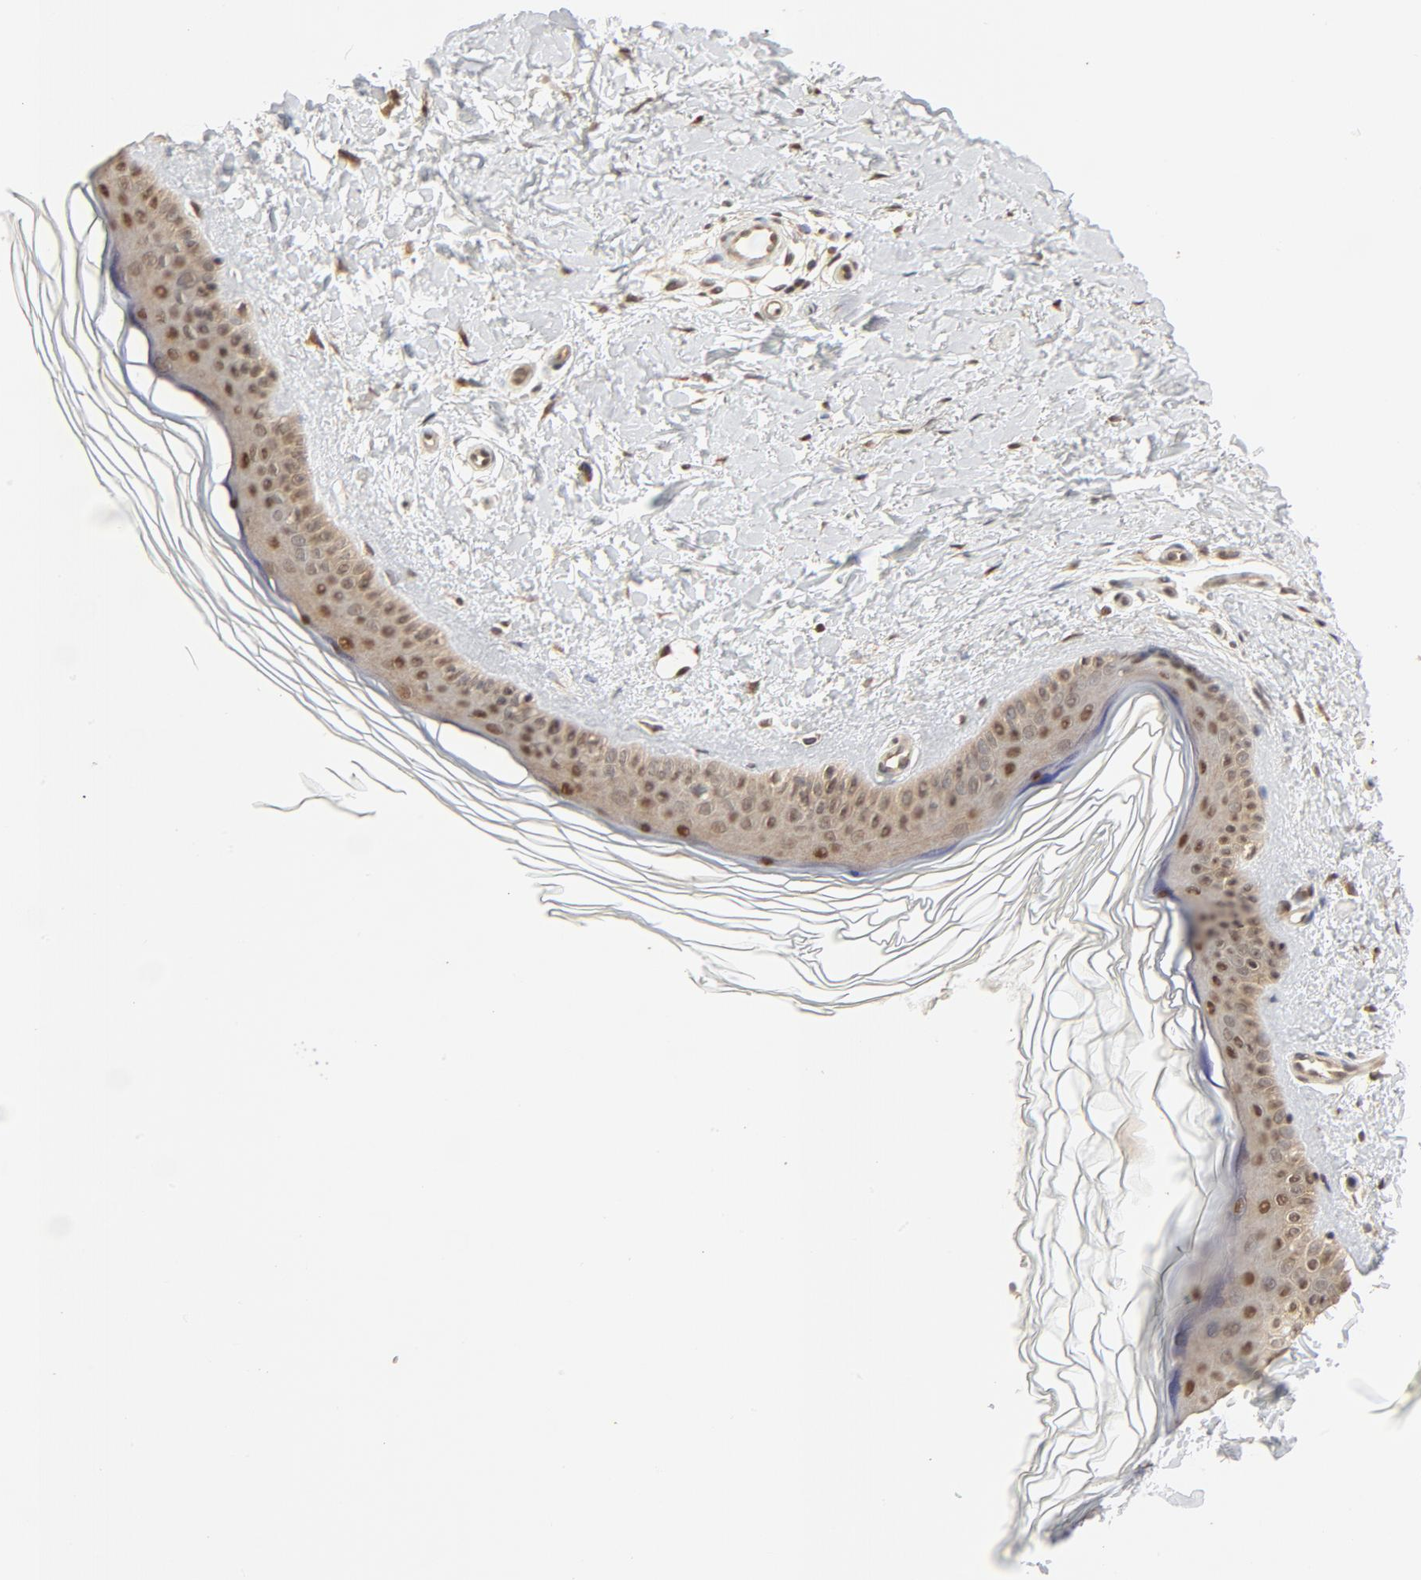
{"staining": {"intensity": "strong", "quantity": ">75%", "location": "nuclear"}, "tissue": "skin", "cell_type": "Fibroblasts", "image_type": "normal", "snomed": [{"axis": "morphology", "description": "Normal tissue, NOS"}, {"axis": "topography", "description": "Skin"}], "caption": "This is a photomicrograph of immunohistochemistry (IHC) staining of benign skin, which shows strong staining in the nuclear of fibroblasts.", "gene": "NEDD8", "patient": {"sex": "female", "age": 19}}